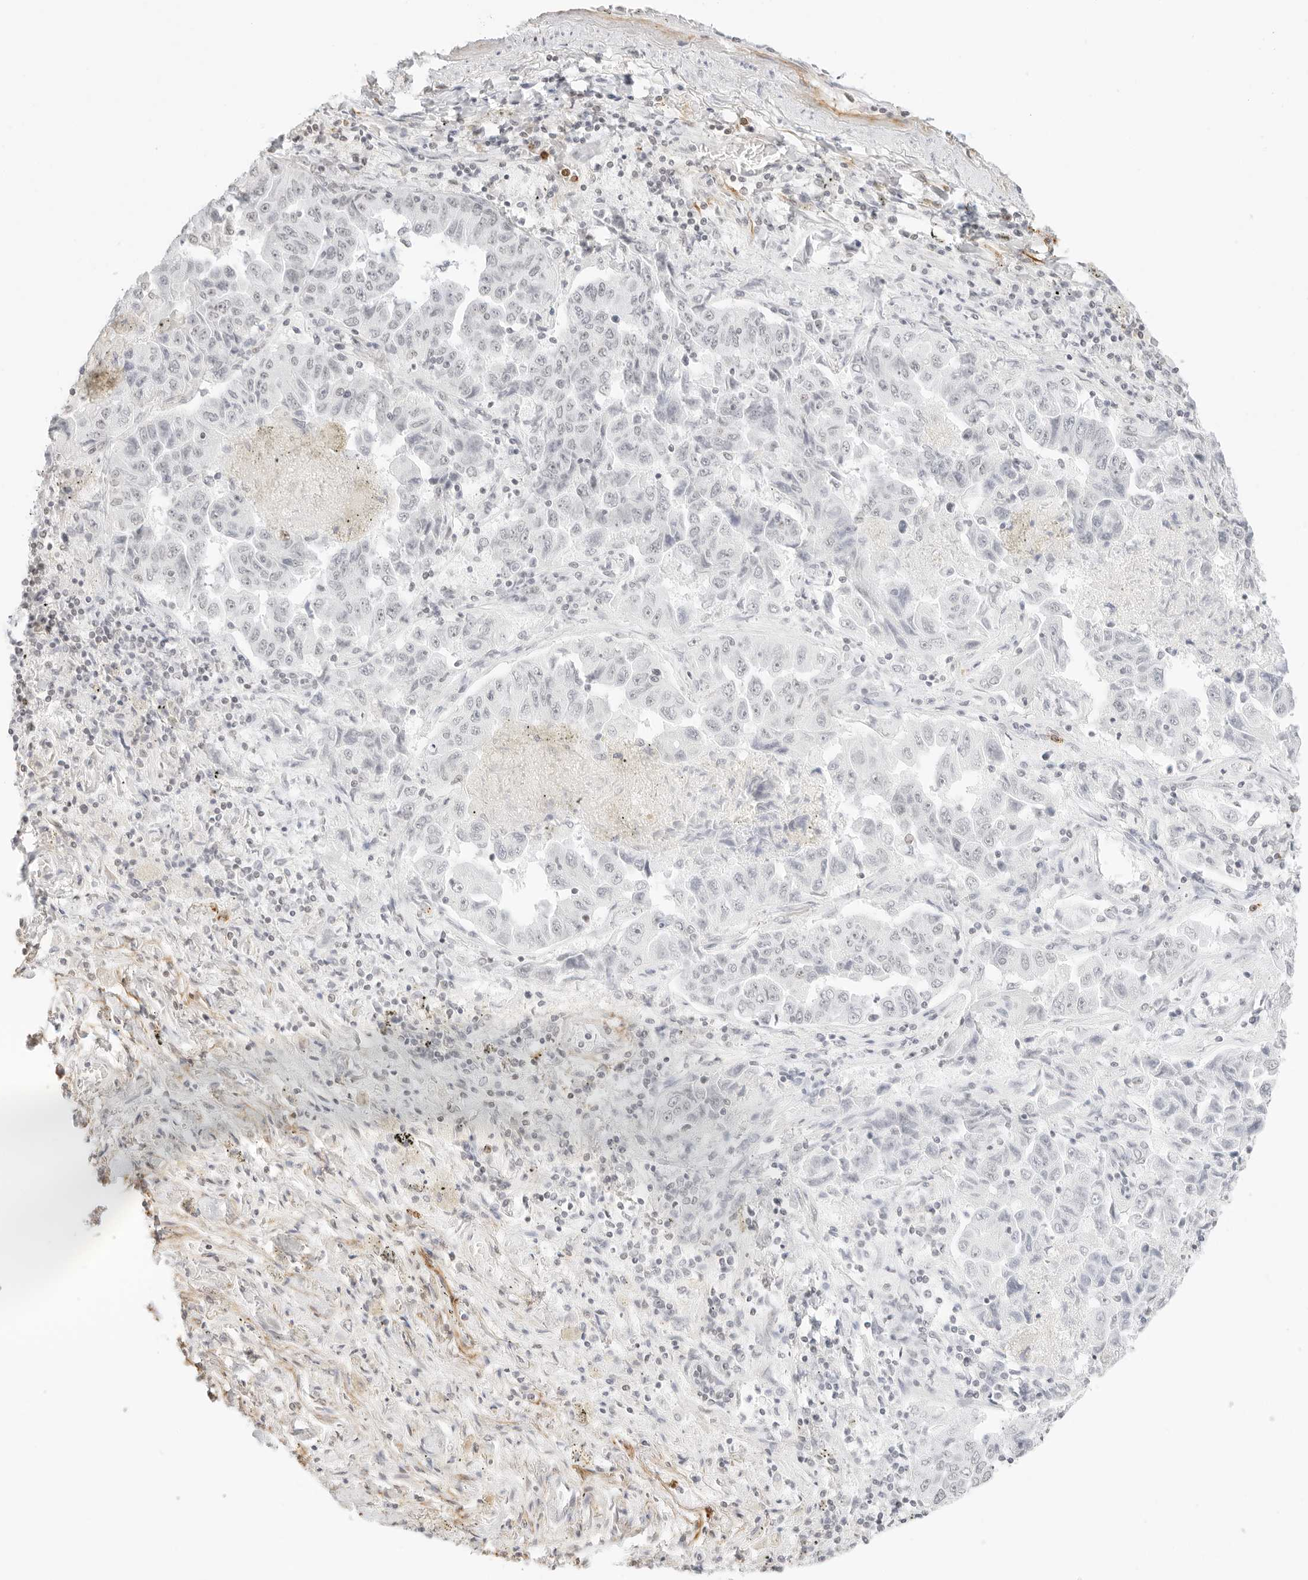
{"staining": {"intensity": "negative", "quantity": "none", "location": "none"}, "tissue": "lung cancer", "cell_type": "Tumor cells", "image_type": "cancer", "snomed": [{"axis": "morphology", "description": "Adenocarcinoma, NOS"}, {"axis": "topography", "description": "Lung"}], "caption": "DAB immunohistochemical staining of human lung cancer displays no significant staining in tumor cells.", "gene": "FBLN5", "patient": {"sex": "female", "age": 51}}